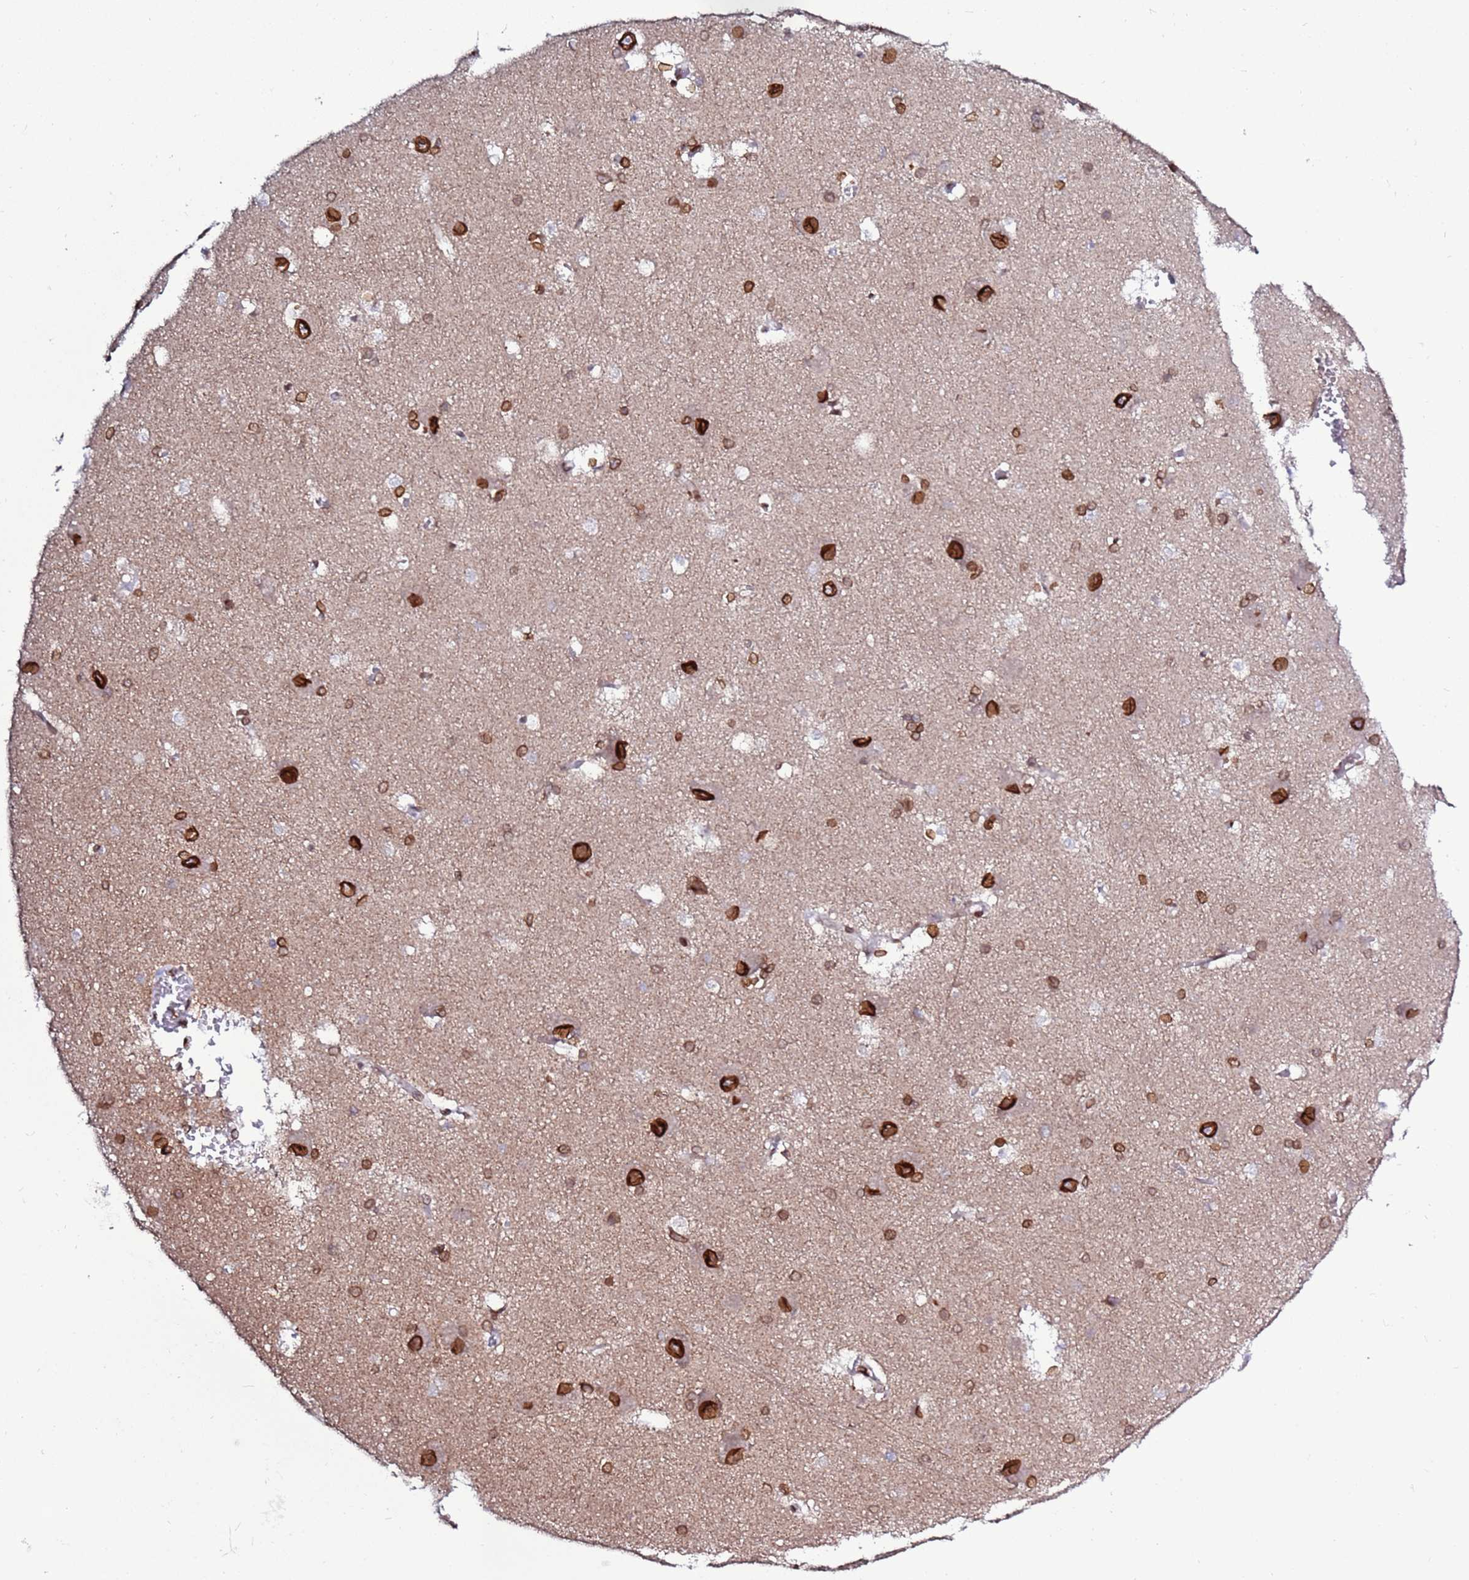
{"staining": {"intensity": "moderate", "quantity": "<25%", "location": "nuclear"}, "tissue": "caudate", "cell_type": "Glial cells", "image_type": "normal", "snomed": [{"axis": "morphology", "description": "Normal tissue, NOS"}, {"axis": "topography", "description": "Lateral ventricle wall"}], "caption": "Immunohistochemistry (DAB (3,3'-diaminobenzidine)) staining of unremarkable caudate displays moderate nuclear protein staining in about <25% of glial cells.", "gene": "TOR1AIP1", "patient": {"sex": "male", "age": 37}}